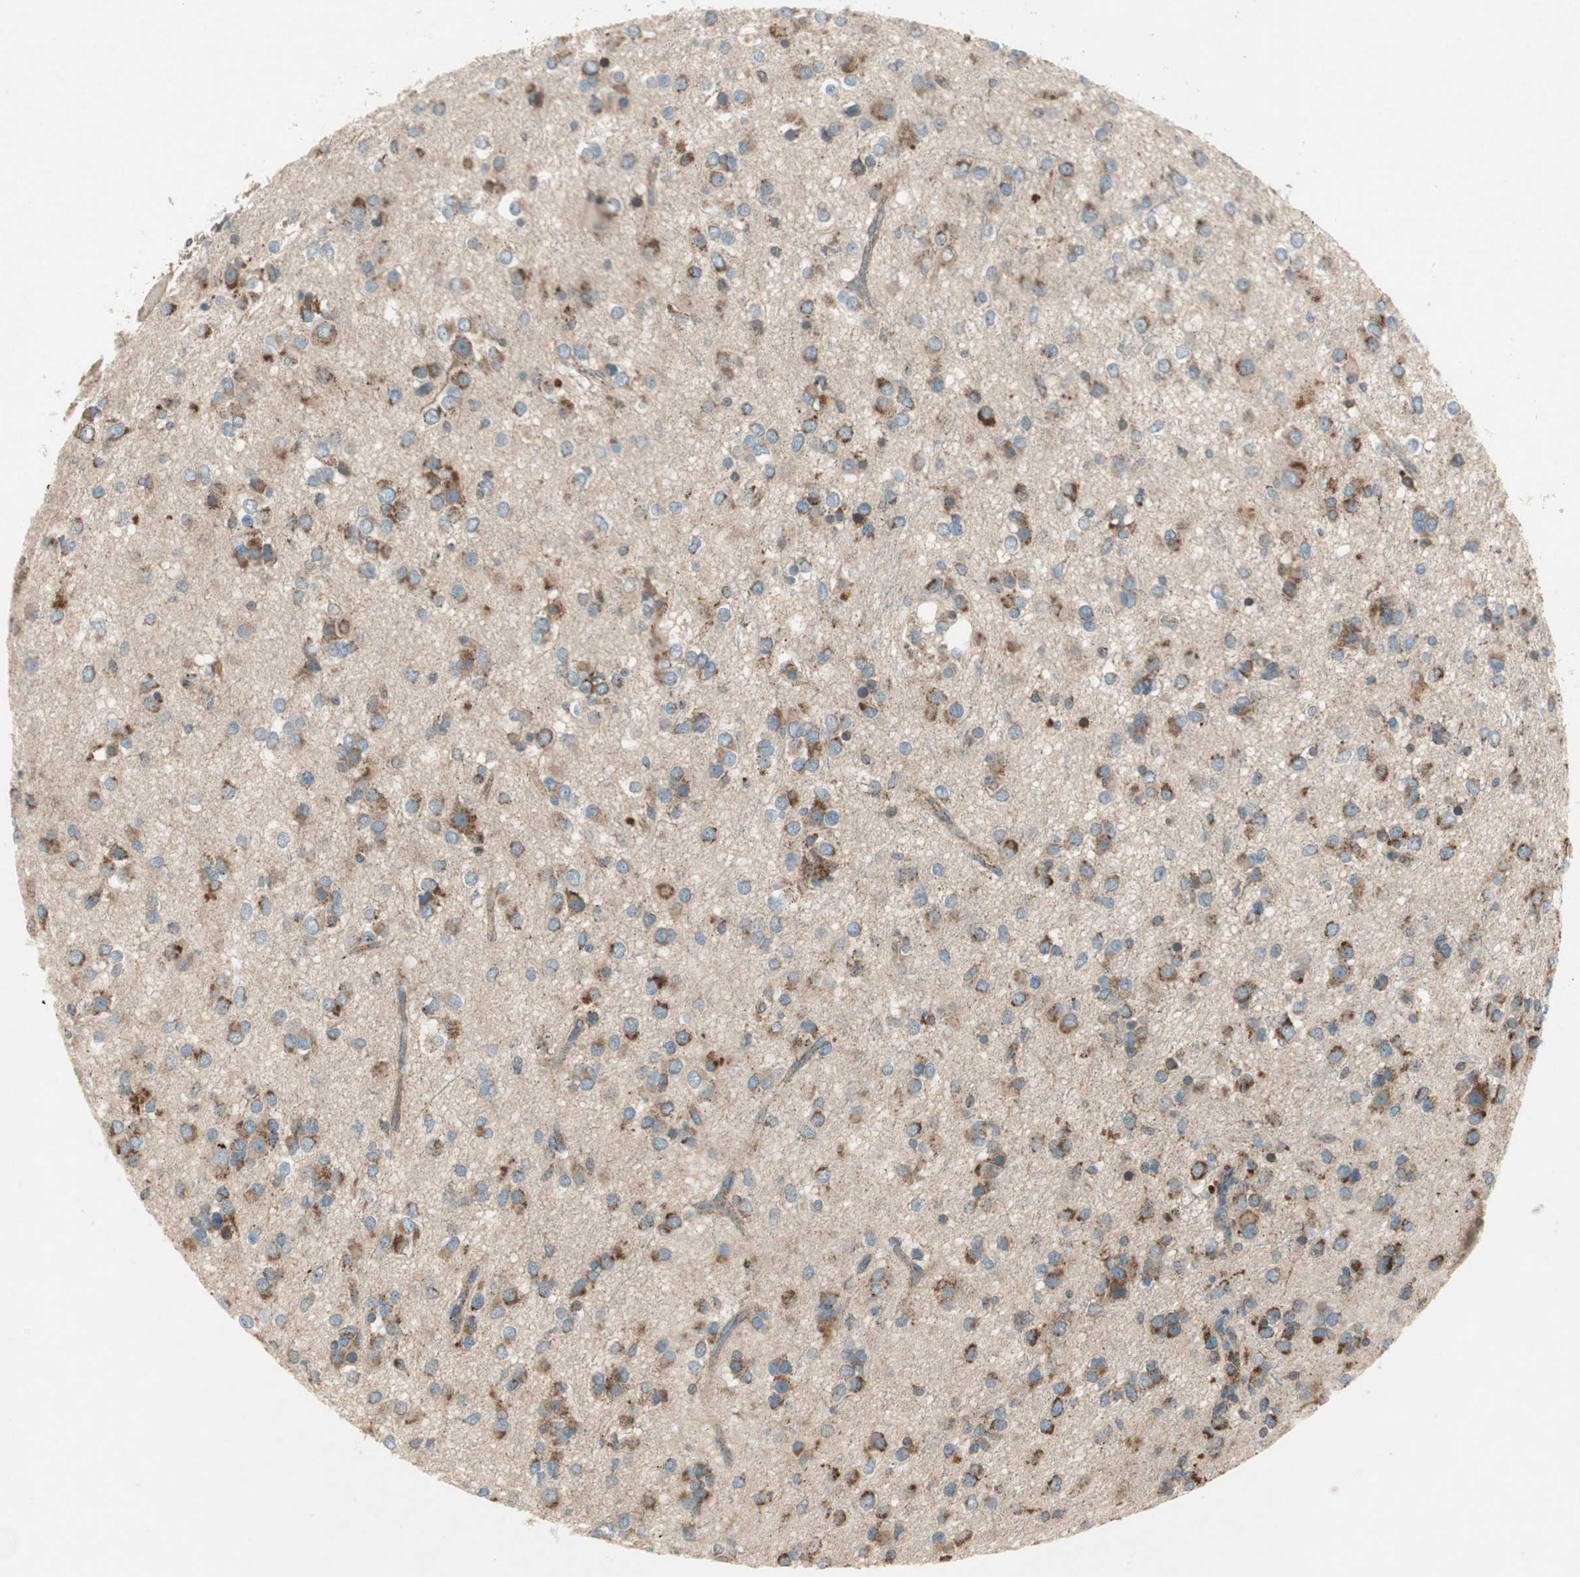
{"staining": {"intensity": "strong", "quantity": ">75%", "location": "cytoplasmic/membranous"}, "tissue": "glioma", "cell_type": "Tumor cells", "image_type": "cancer", "snomed": [{"axis": "morphology", "description": "Glioma, malignant, Low grade"}, {"axis": "topography", "description": "Brain"}], "caption": "Glioma stained with DAB IHC reveals high levels of strong cytoplasmic/membranous positivity in about >75% of tumor cells. (Stains: DAB (3,3'-diaminobenzidine) in brown, nuclei in blue, Microscopy: brightfield microscopy at high magnification).", "gene": "CHADL", "patient": {"sex": "male", "age": 42}}